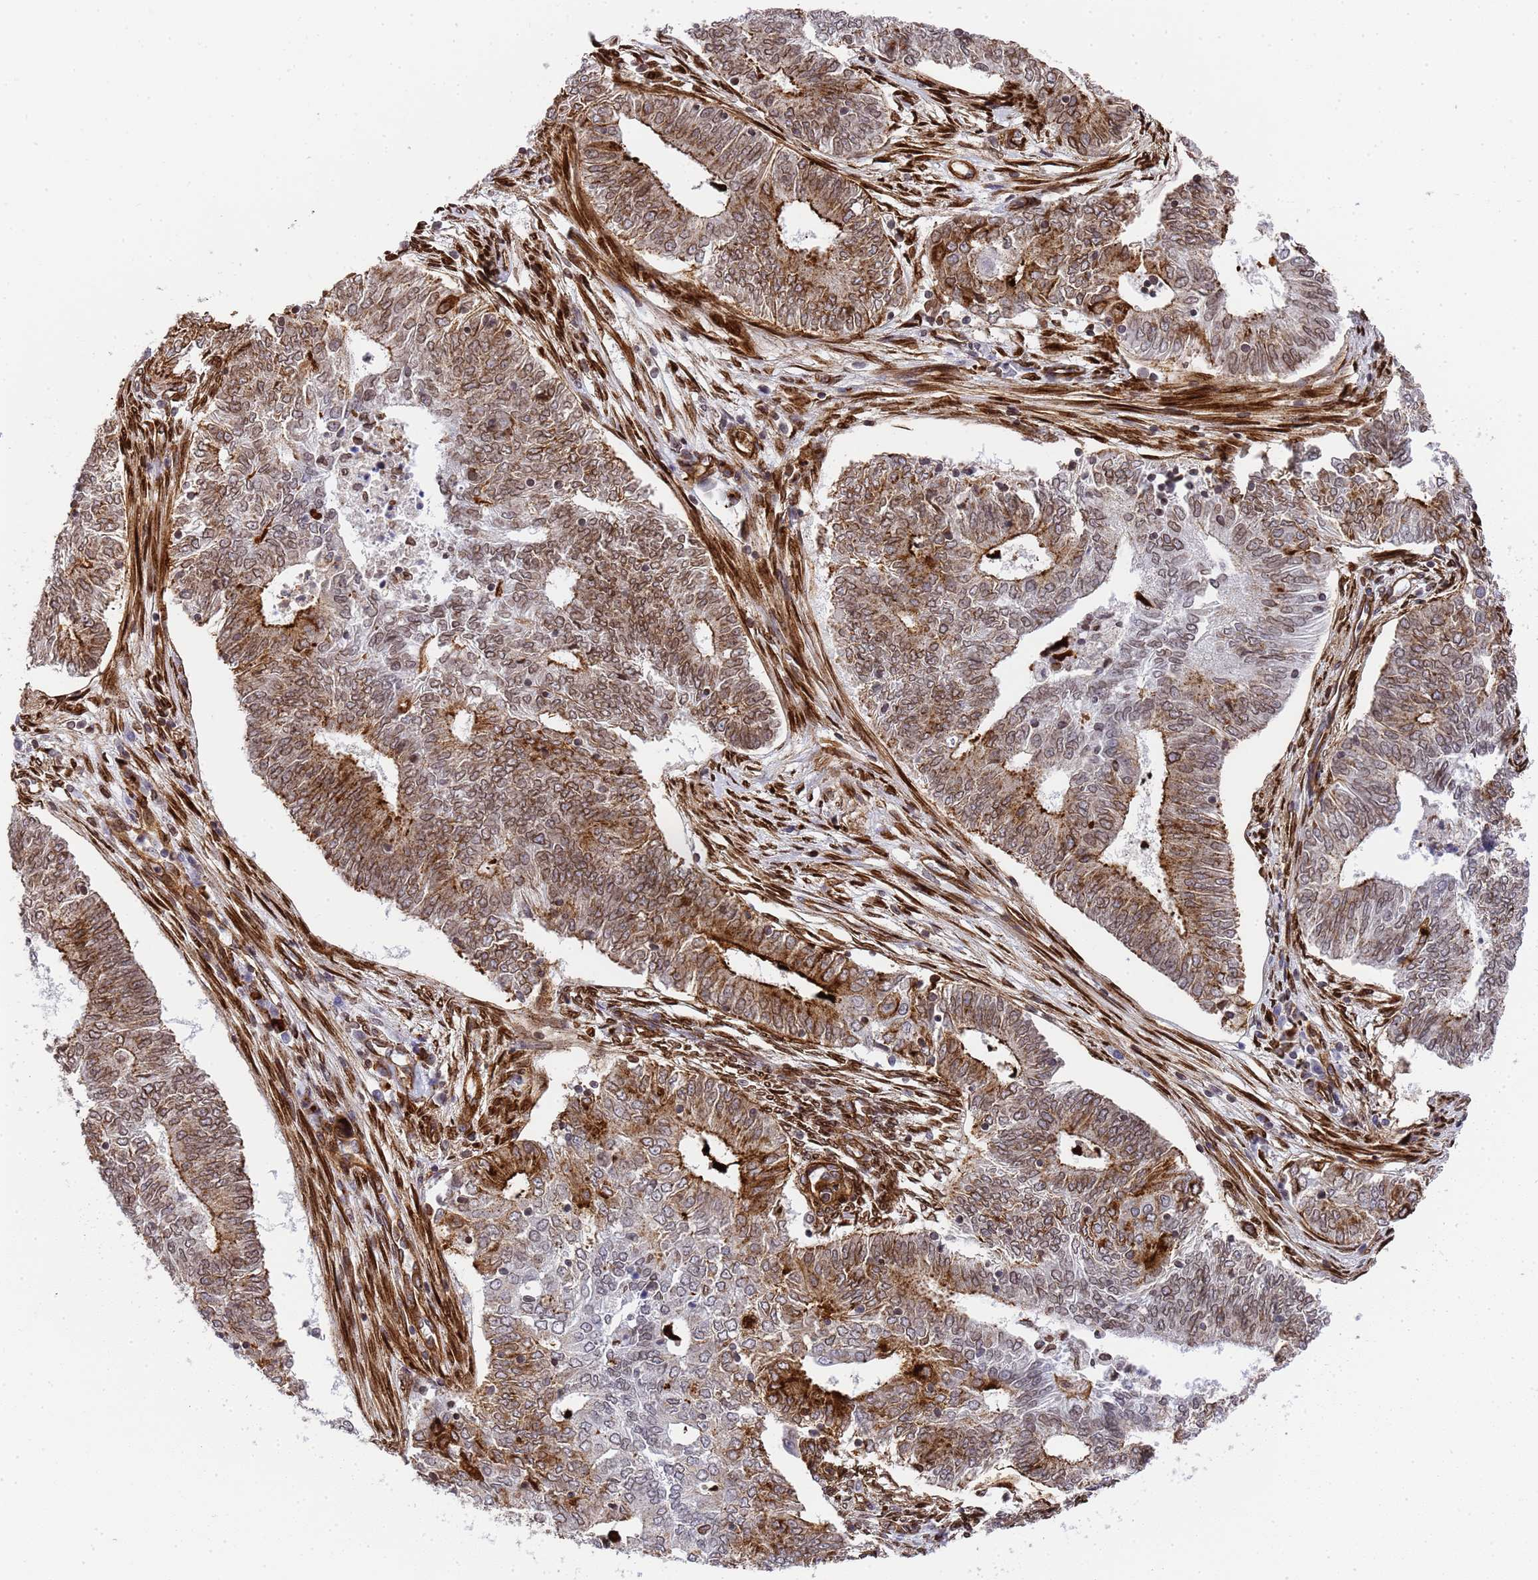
{"staining": {"intensity": "strong", "quantity": "25%-75%", "location": "cytoplasmic/membranous,nuclear"}, "tissue": "endometrial cancer", "cell_type": "Tumor cells", "image_type": "cancer", "snomed": [{"axis": "morphology", "description": "Adenocarcinoma, NOS"}, {"axis": "topography", "description": "Endometrium"}], "caption": "Brown immunohistochemical staining in human endometrial cancer (adenocarcinoma) reveals strong cytoplasmic/membranous and nuclear expression in approximately 25%-75% of tumor cells.", "gene": "IGFBP7", "patient": {"sex": "female", "age": 62}}